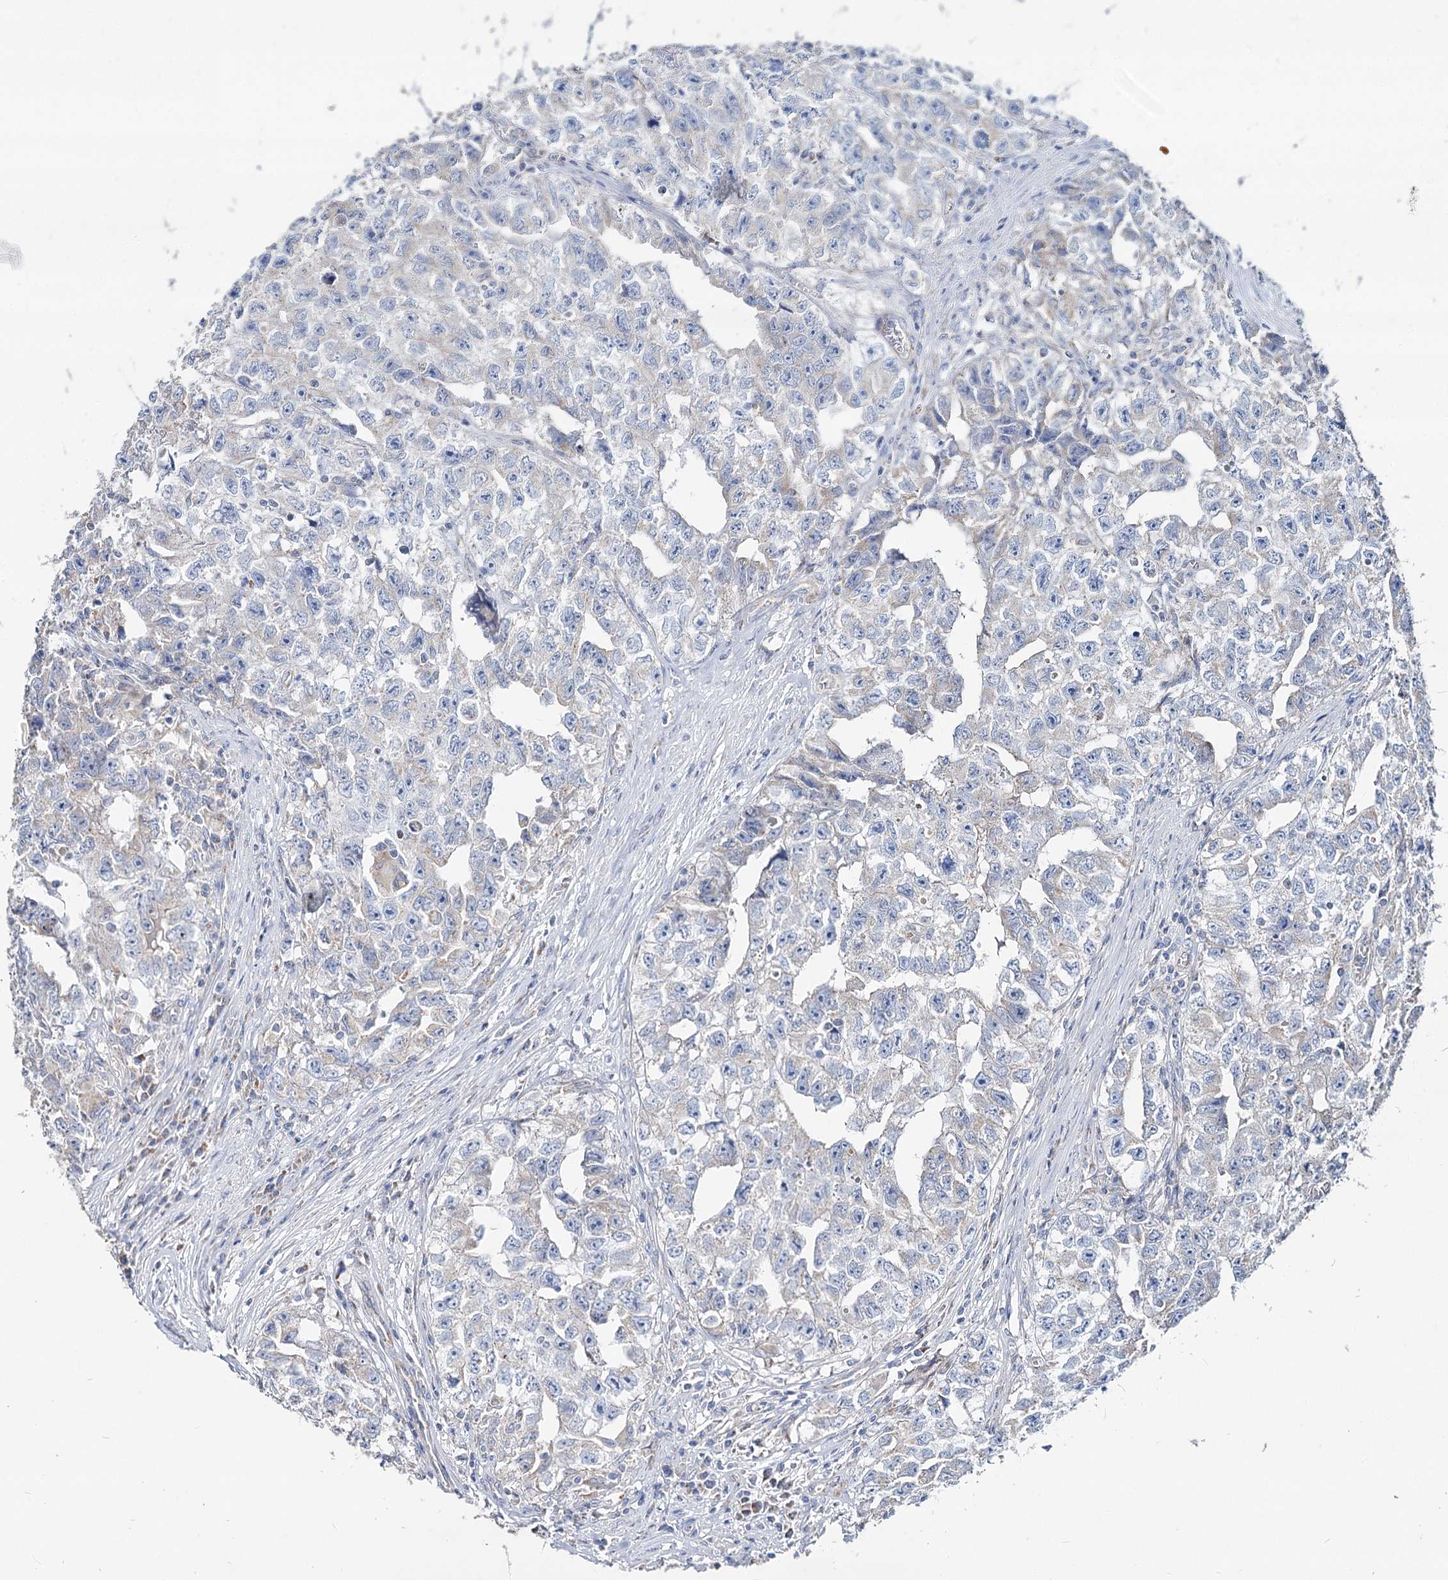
{"staining": {"intensity": "negative", "quantity": "none", "location": "none"}, "tissue": "testis cancer", "cell_type": "Tumor cells", "image_type": "cancer", "snomed": [{"axis": "morphology", "description": "Seminoma, NOS"}, {"axis": "morphology", "description": "Carcinoma, Embryonal, NOS"}, {"axis": "topography", "description": "Testis"}], "caption": "An immunohistochemistry histopathology image of testis cancer is shown. There is no staining in tumor cells of testis cancer.", "gene": "MCCC2", "patient": {"sex": "male", "age": 43}}